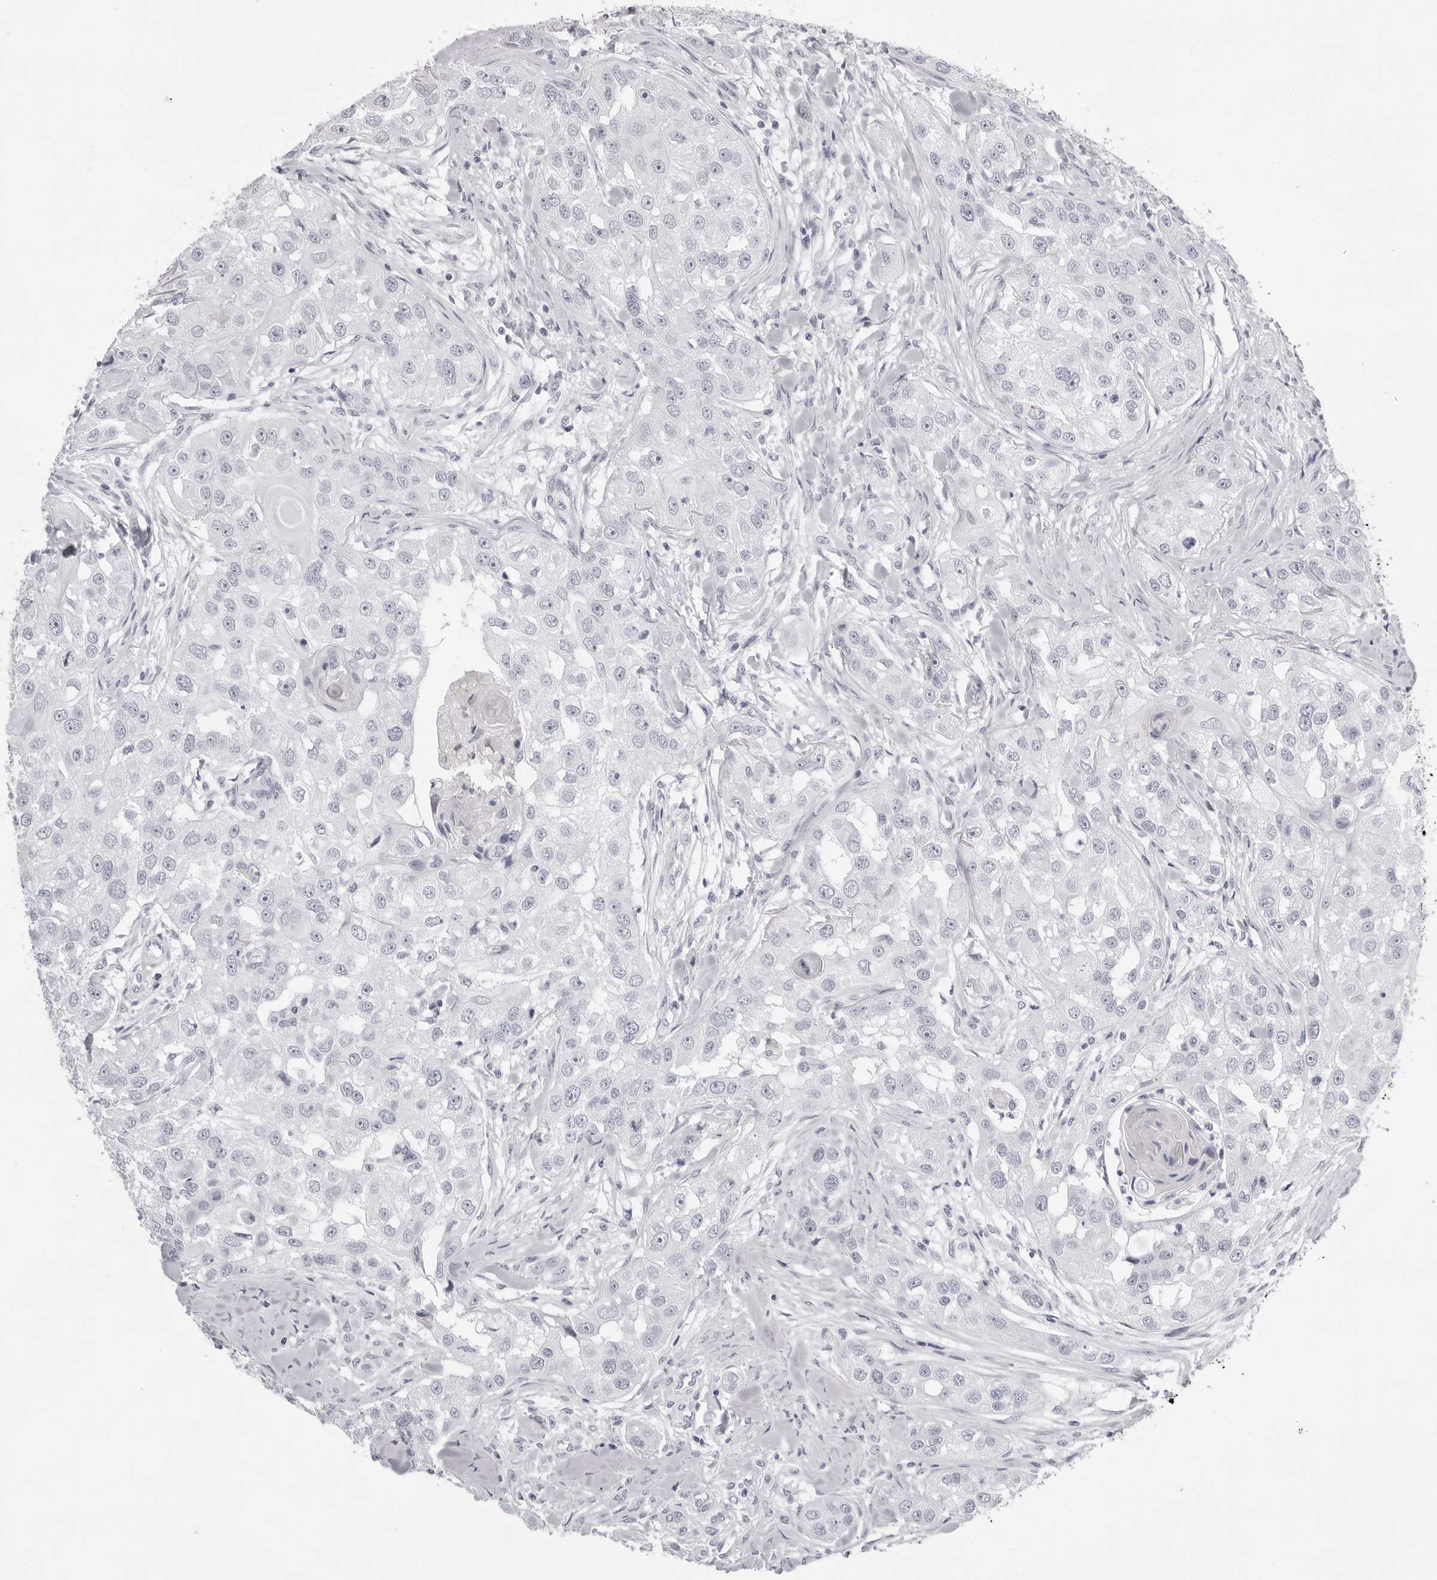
{"staining": {"intensity": "negative", "quantity": "none", "location": "none"}, "tissue": "head and neck cancer", "cell_type": "Tumor cells", "image_type": "cancer", "snomed": [{"axis": "morphology", "description": "Normal tissue, NOS"}, {"axis": "morphology", "description": "Squamous cell carcinoma, NOS"}, {"axis": "topography", "description": "Skeletal muscle"}, {"axis": "topography", "description": "Head-Neck"}], "caption": "Tumor cells are negative for protein expression in human head and neck squamous cell carcinoma.", "gene": "TMOD4", "patient": {"sex": "male", "age": 51}}